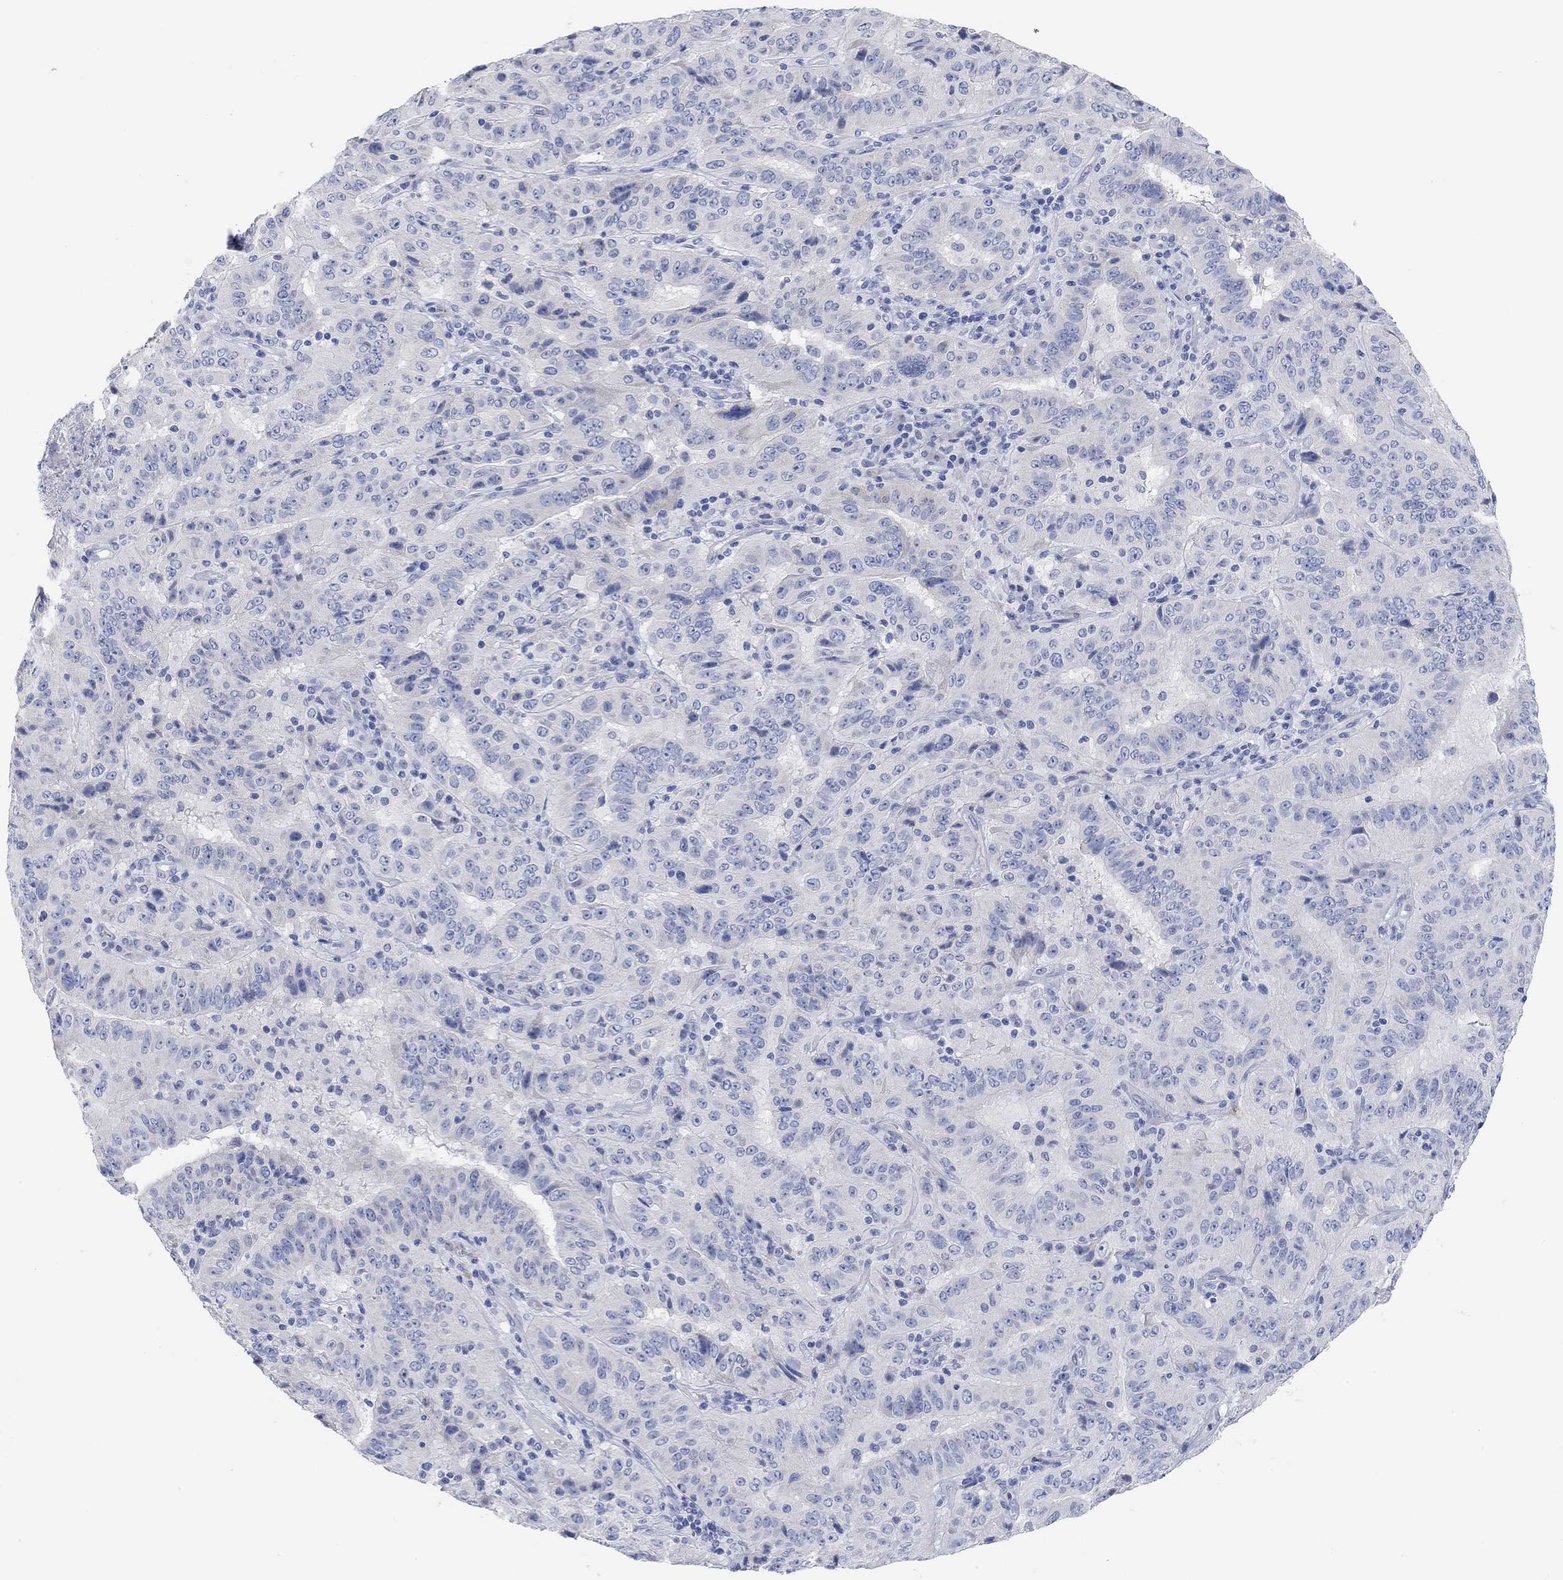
{"staining": {"intensity": "negative", "quantity": "none", "location": "none"}, "tissue": "pancreatic cancer", "cell_type": "Tumor cells", "image_type": "cancer", "snomed": [{"axis": "morphology", "description": "Adenocarcinoma, NOS"}, {"axis": "topography", "description": "Pancreas"}], "caption": "This is an IHC micrograph of human pancreatic cancer. There is no staining in tumor cells.", "gene": "VAT1L", "patient": {"sex": "male", "age": 63}}